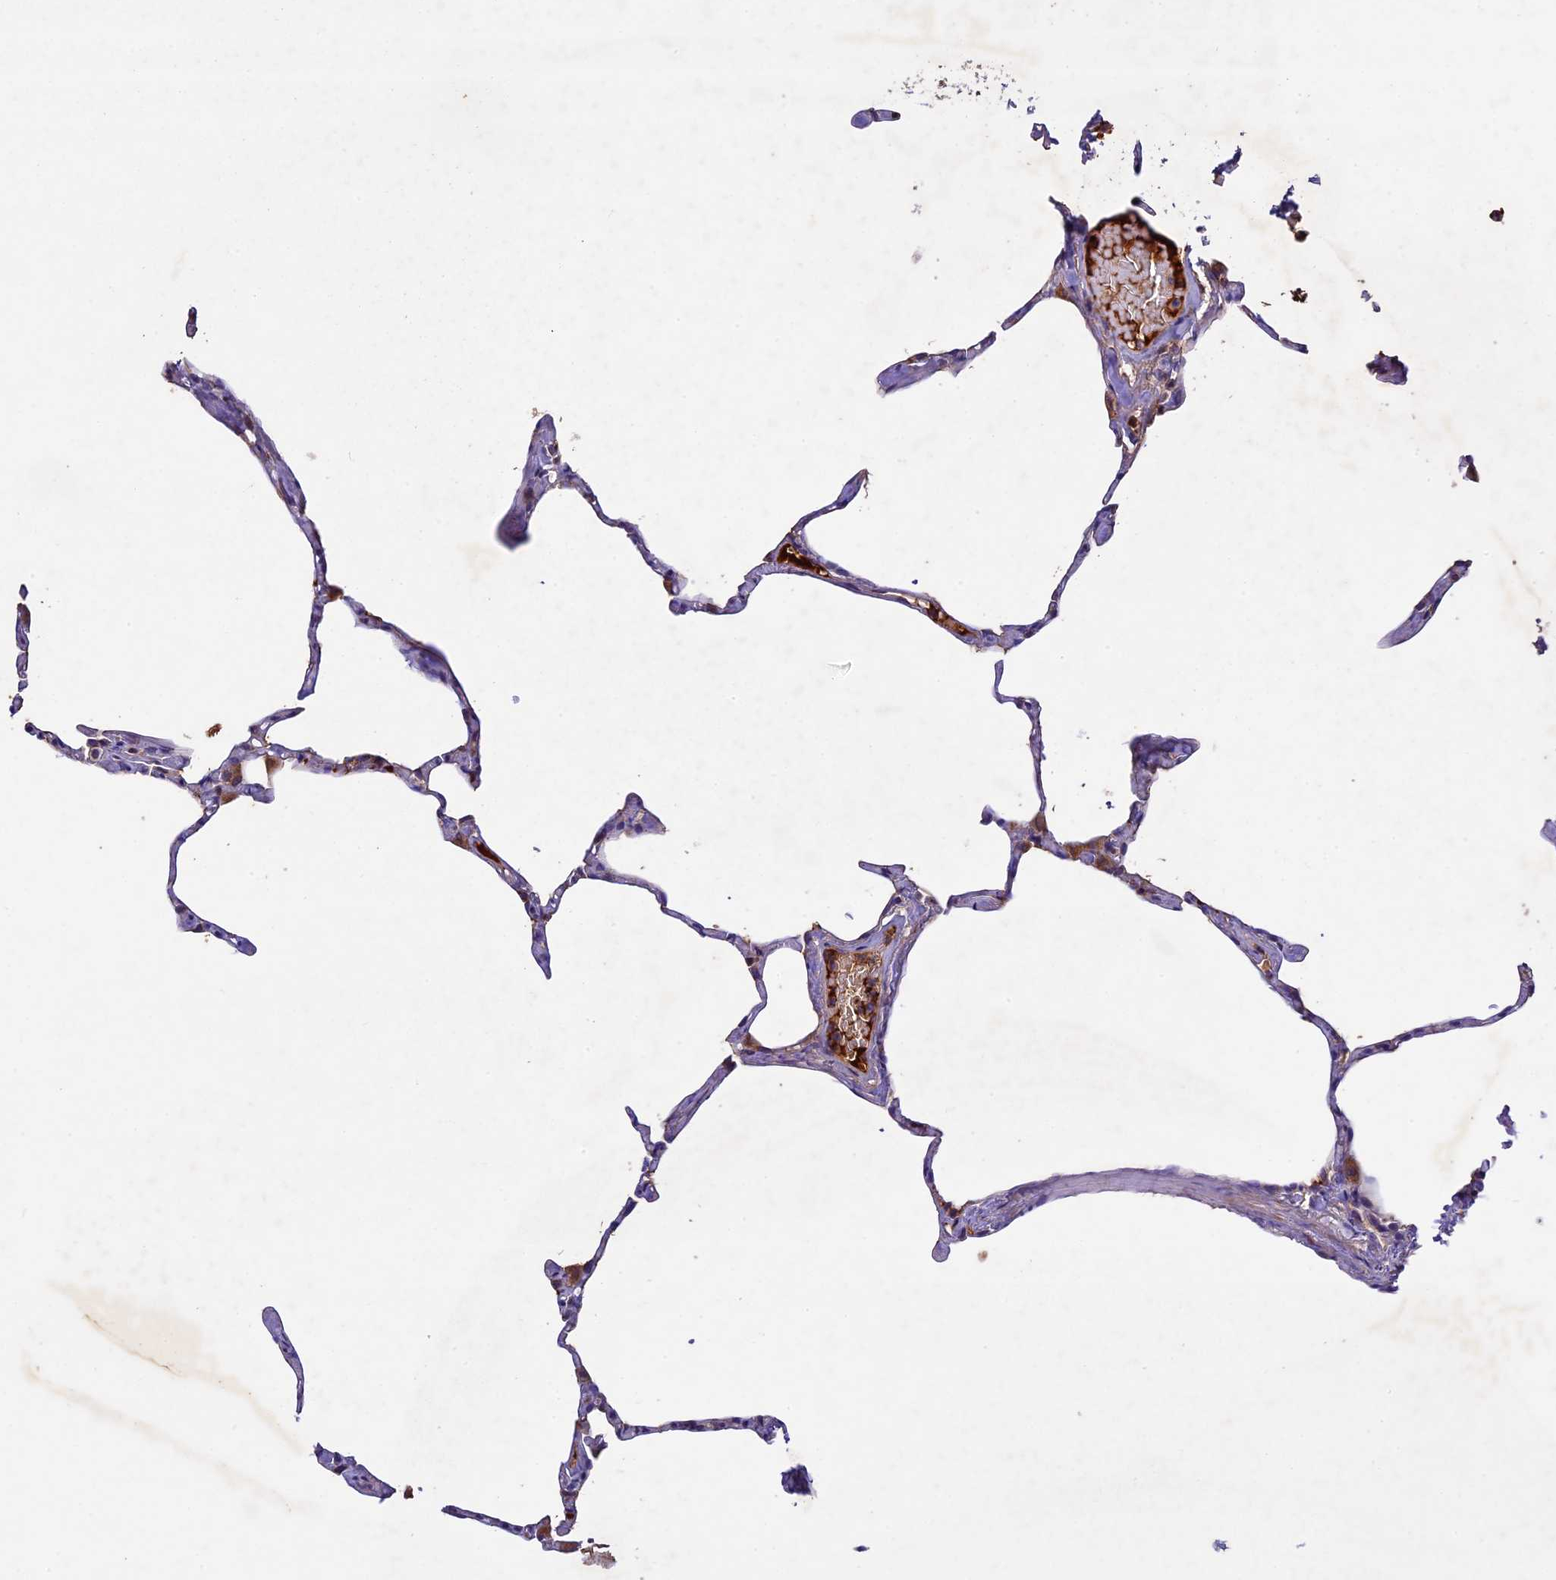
{"staining": {"intensity": "weak", "quantity": "<25%", "location": "cytoplasmic/membranous"}, "tissue": "lung", "cell_type": "Alveolar cells", "image_type": "normal", "snomed": [{"axis": "morphology", "description": "Normal tissue, NOS"}, {"axis": "topography", "description": "Lung"}], "caption": "Immunohistochemistry (IHC) histopathology image of unremarkable lung stained for a protein (brown), which shows no positivity in alveolar cells.", "gene": "OCEL1", "patient": {"sex": "male", "age": 65}}